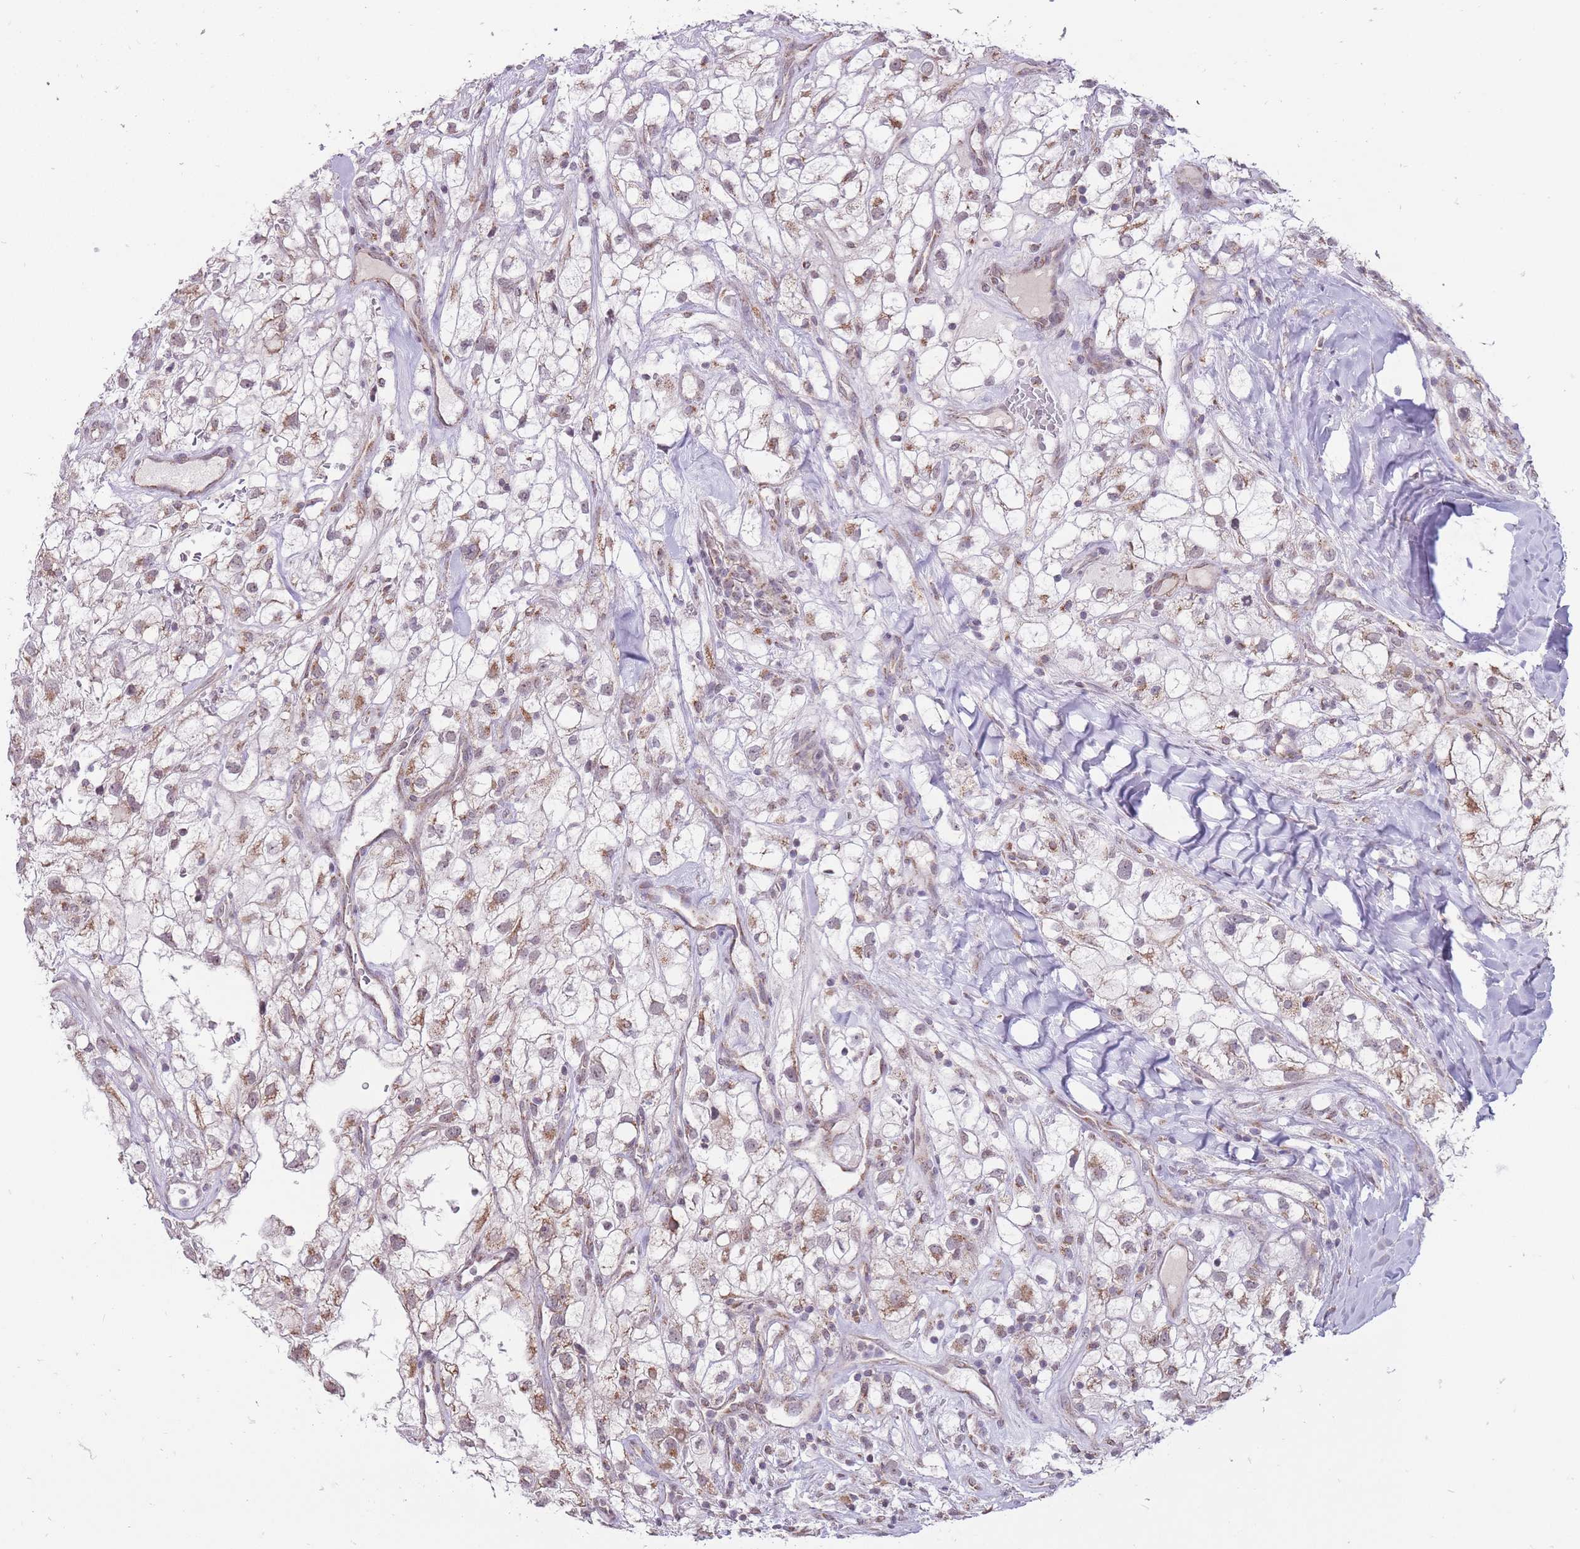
{"staining": {"intensity": "weak", "quantity": "25%-75%", "location": "cytoplasmic/membranous"}, "tissue": "renal cancer", "cell_type": "Tumor cells", "image_type": "cancer", "snomed": [{"axis": "morphology", "description": "Adenocarcinoma, NOS"}, {"axis": "topography", "description": "Kidney"}], "caption": "This is a photomicrograph of IHC staining of renal adenocarcinoma, which shows weak expression in the cytoplasmic/membranous of tumor cells.", "gene": "NELL1", "patient": {"sex": "male", "age": 59}}